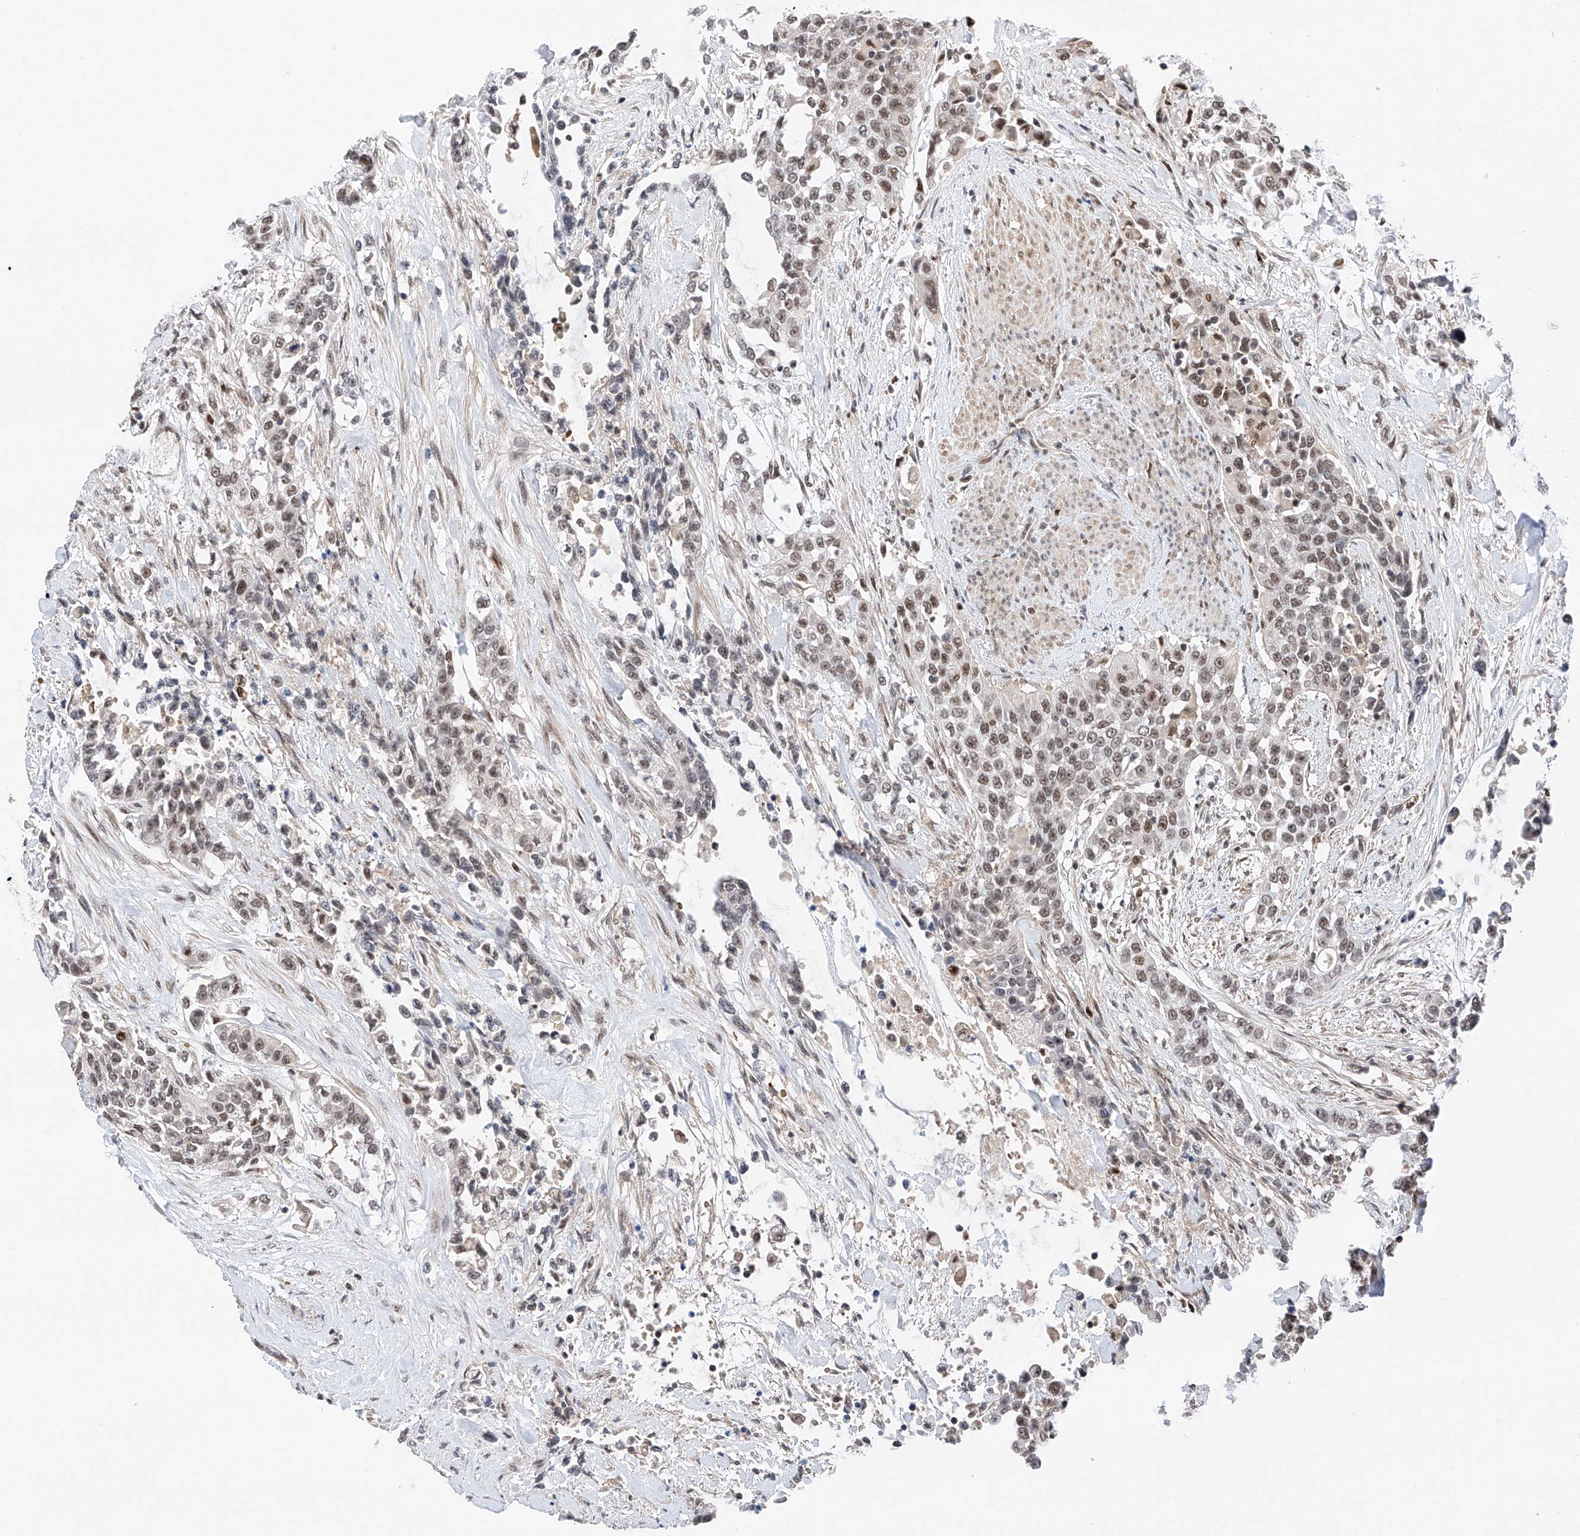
{"staining": {"intensity": "moderate", "quantity": ">75%", "location": "nuclear"}, "tissue": "urothelial cancer", "cell_type": "Tumor cells", "image_type": "cancer", "snomed": [{"axis": "morphology", "description": "Urothelial carcinoma, High grade"}, {"axis": "topography", "description": "Urinary bladder"}], "caption": "A brown stain highlights moderate nuclear expression of a protein in urothelial cancer tumor cells.", "gene": "SNRNP200", "patient": {"sex": "female", "age": 80}}